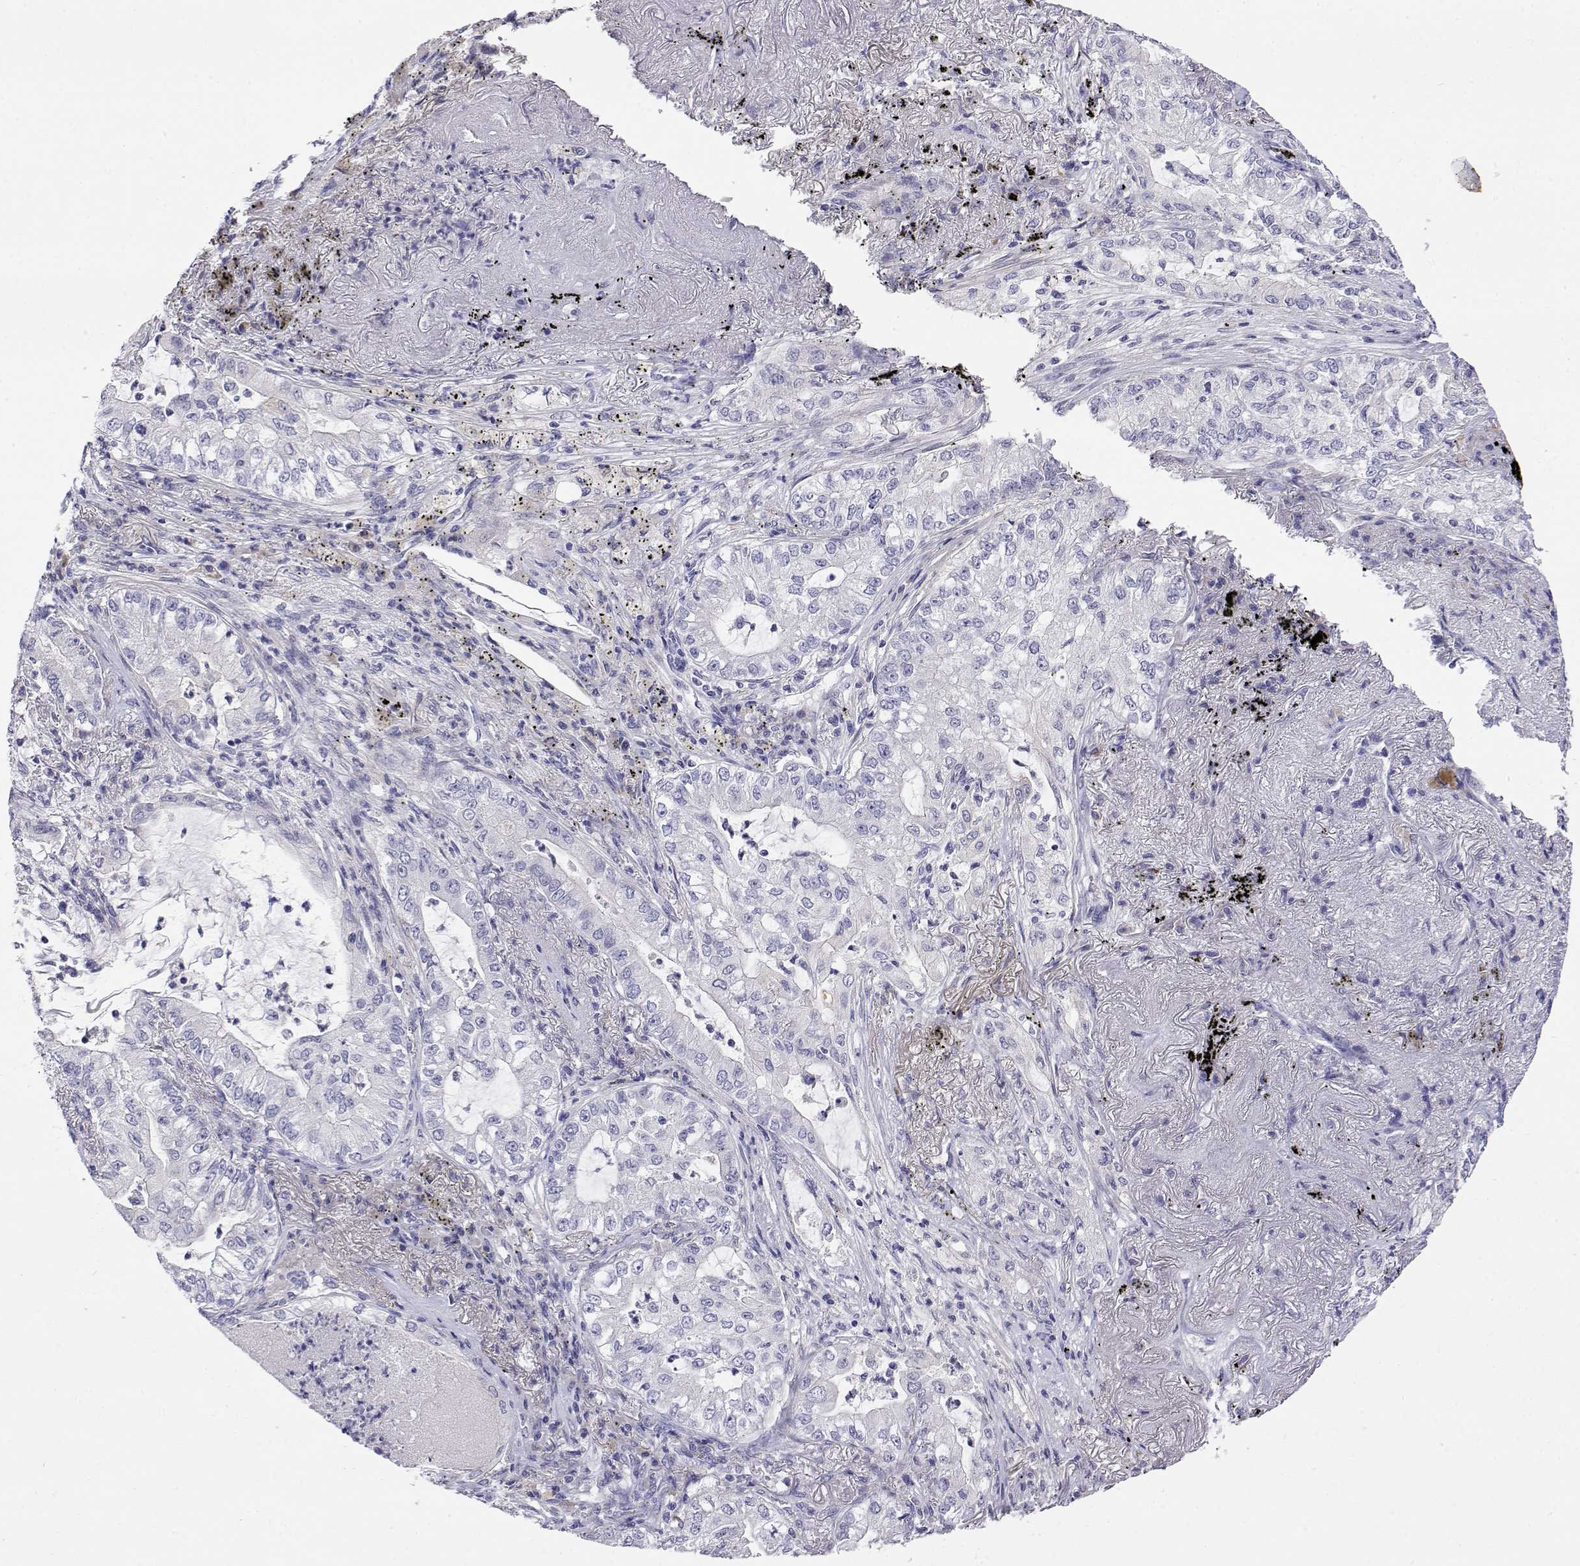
{"staining": {"intensity": "negative", "quantity": "none", "location": "none"}, "tissue": "lung cancer", "cell_type": "Tumor cells", "image_type": "cancer", "snomed": [{"axis": "morphology", "description": "Adenocarcinoma, NOS"}, {"axis": "topography", "description": "Lung"}], "caption": "Tumor cells show no significant protein positivity in adenocarcinoma (lung).", "gene": "LY6D", "patient": {"sex": "female", "age": 73}}